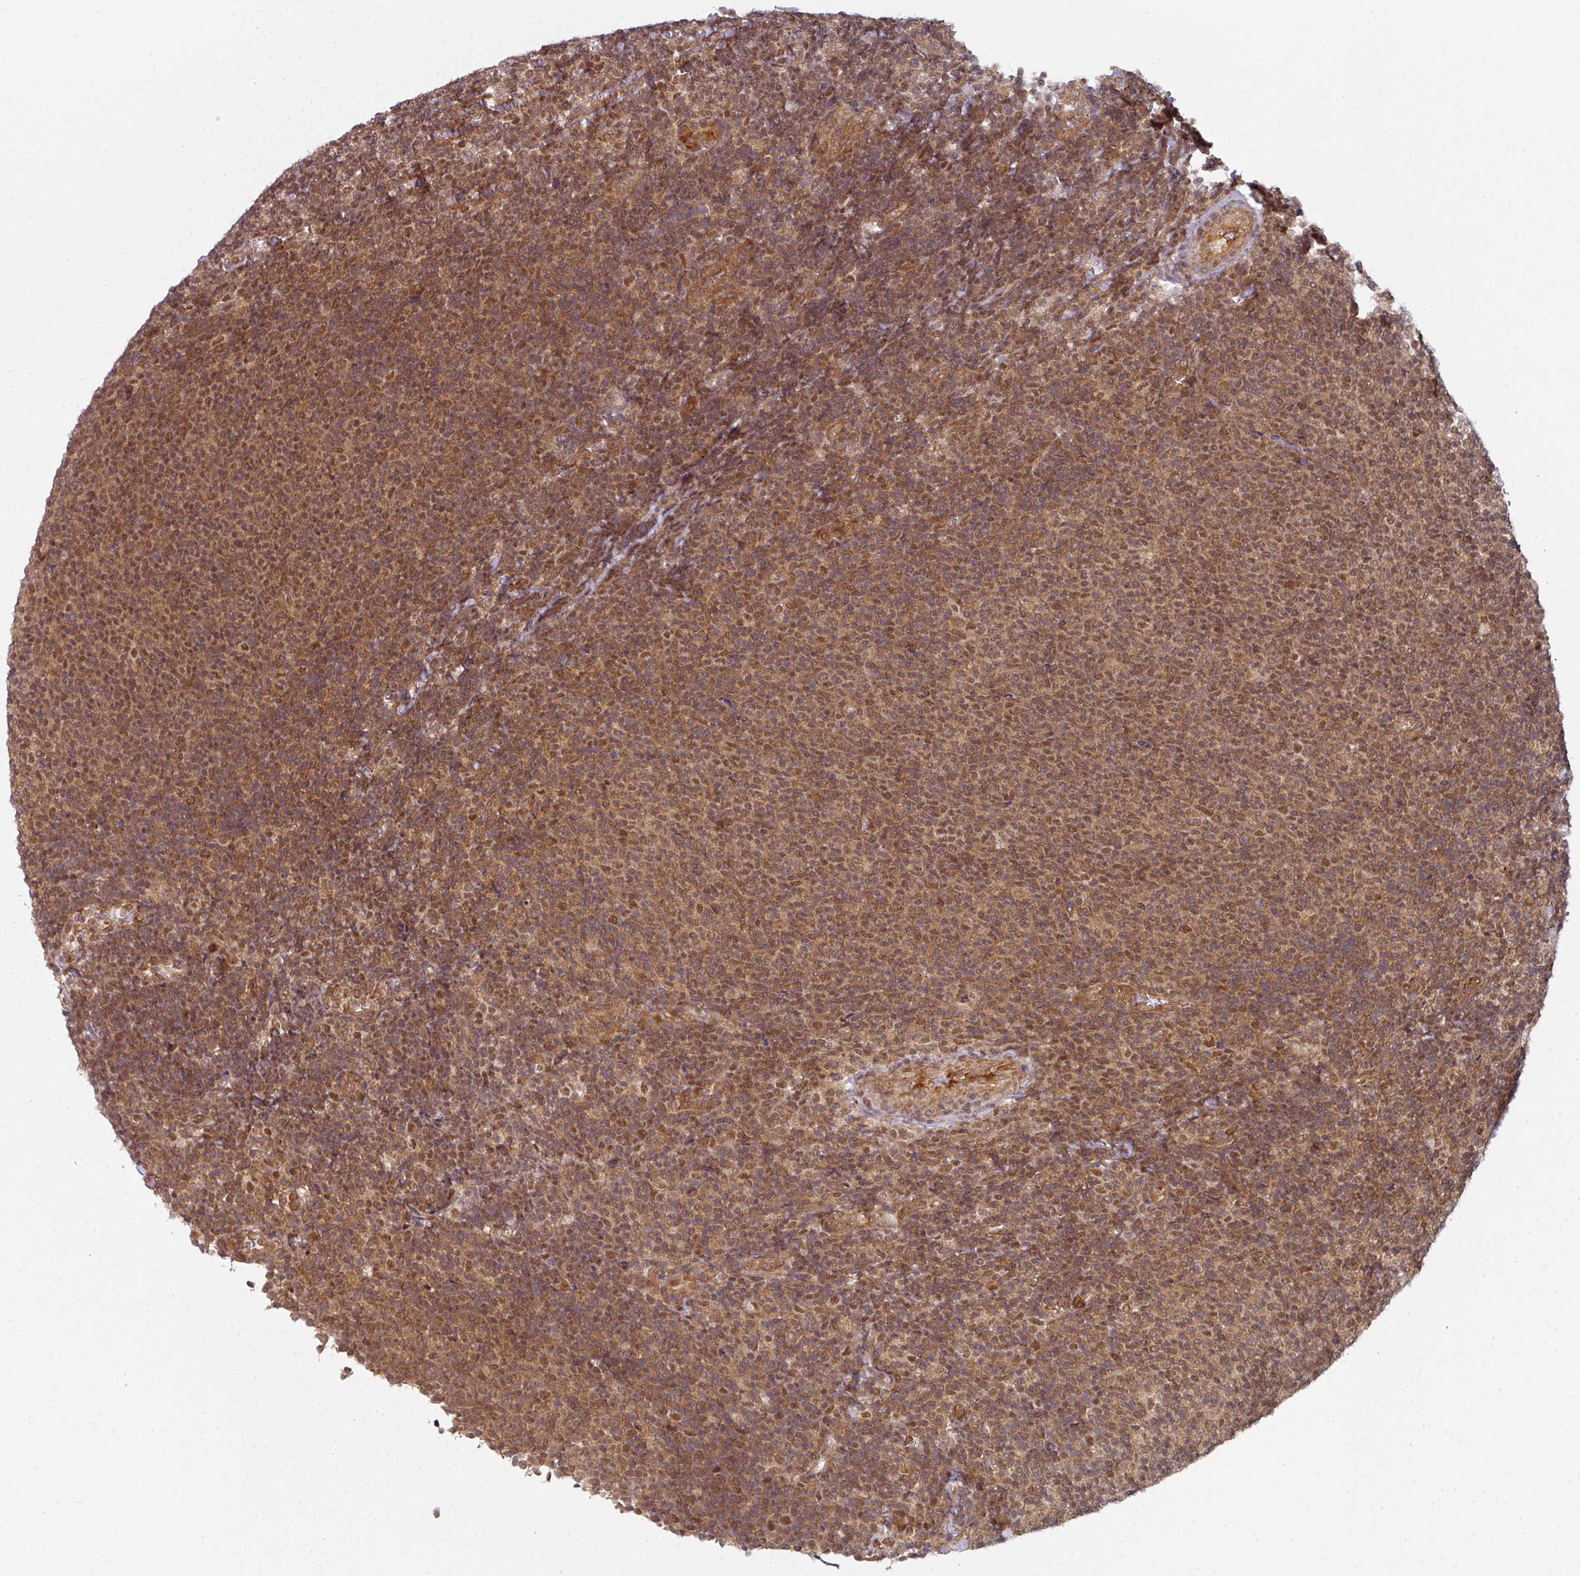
{"staining": {"intensity": "moderate", "quantity": ">75%", "location": "nuclear"}, "tissue": "lymphoma", "cell_type": "Tumor cells", "image_type": "cancer", "snomed": [{"axis": "morphology", "description": "Malignant lymphoma, non-Hodgkin's type, Low grade"}, {"axis": "topography", "description": "Lymph node"}], "caption": "An immunohistochemistry (IHC) image of tumor tissue is shown. Protein staining in brown shows moderate nuclear positivity in lymphoma within tumor cells. (DAB (3,3'-diaminobenzidine) = brown stain, brightfield microscopy at high magnification).", "gene": "PSME3IP1", "patient": {"sex": "male", "age": 52}}